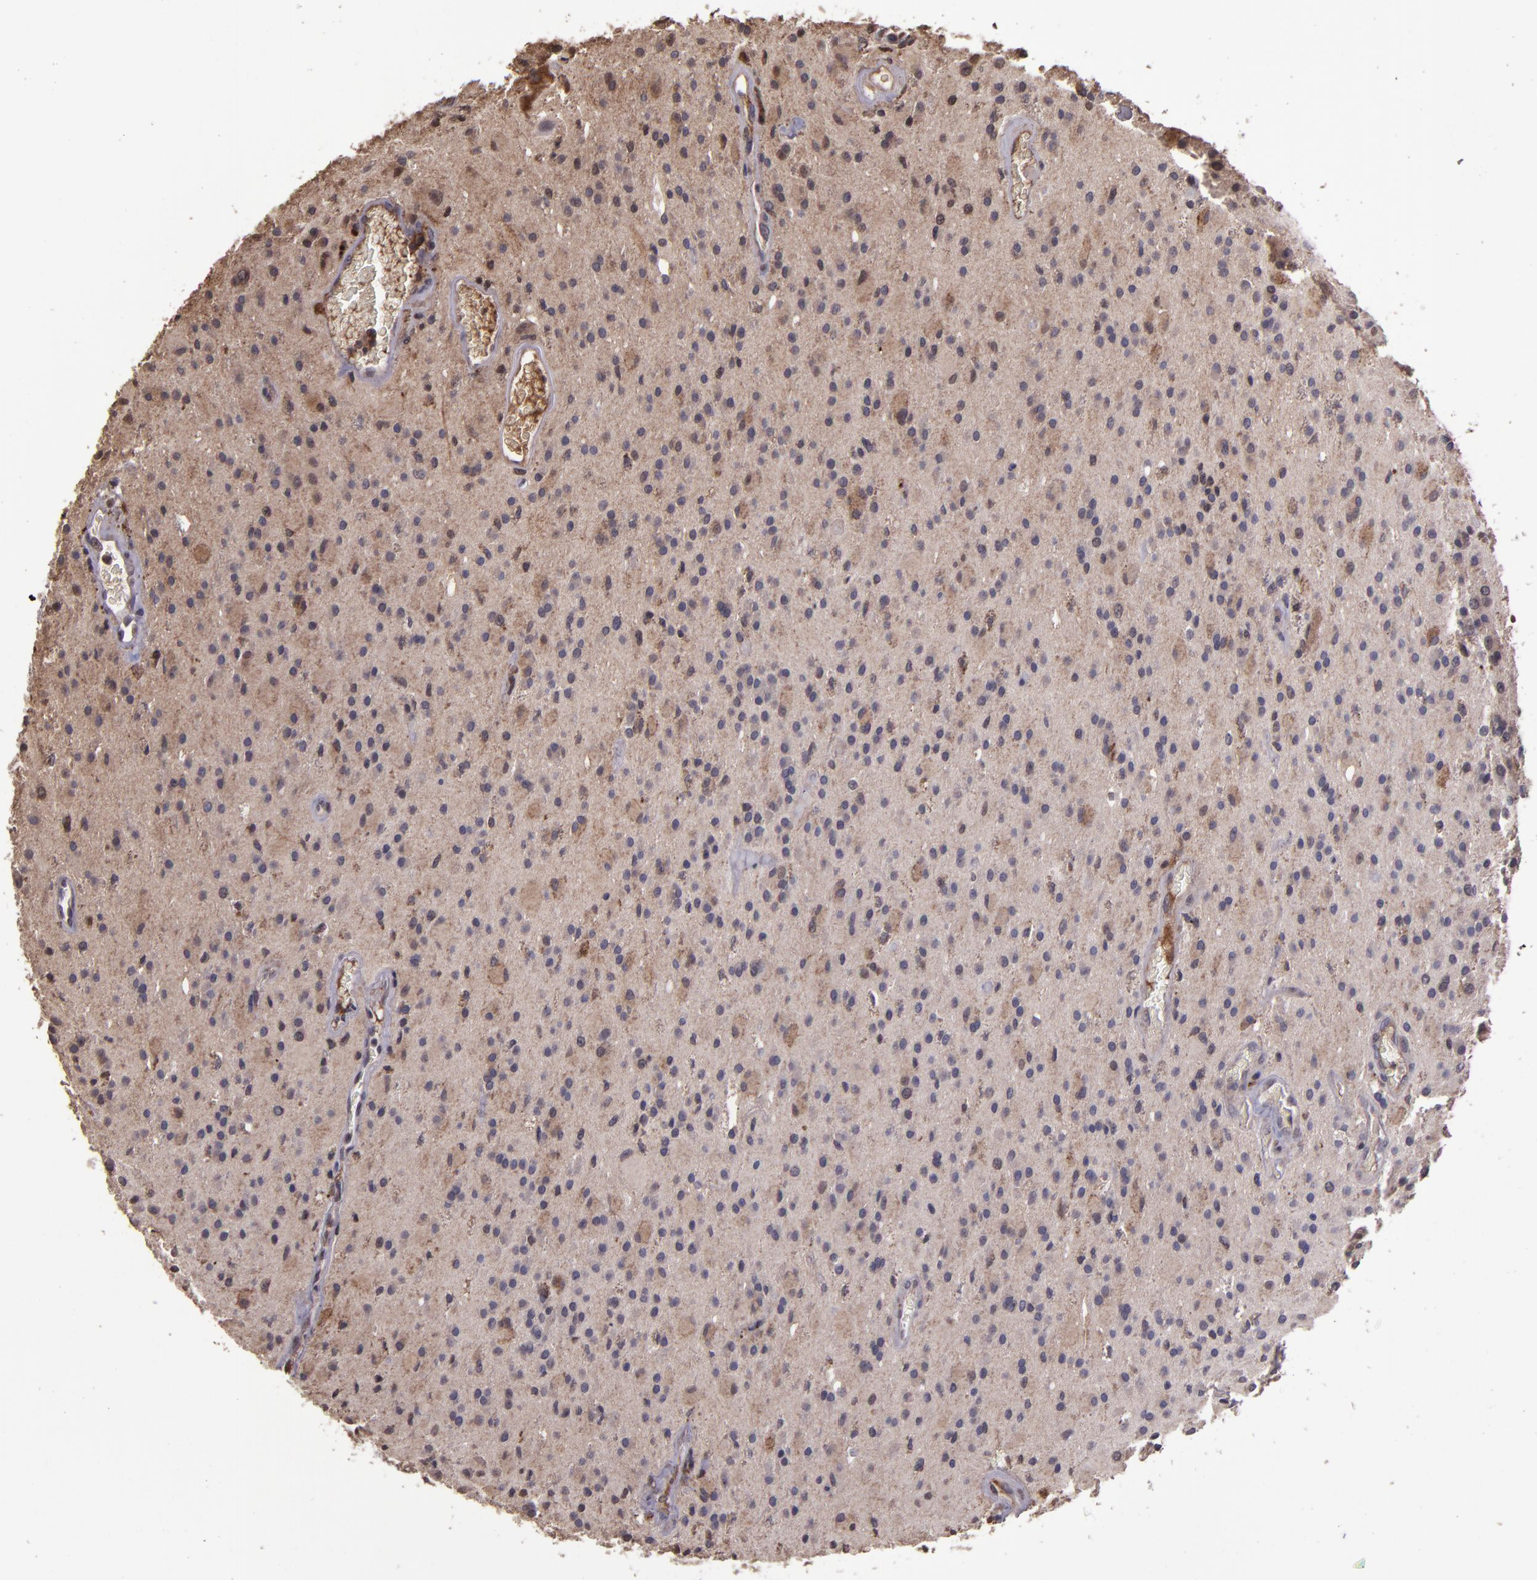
{"staining": {"intensity": "weak", "quantity": "25%-75%", "location": "cytoplasmic/membranous"}, "tissue": "glioma", "cell_type": "Tumor cells", "image_type": "cancer", "snomed": [{"axis": "morphology", "description": "Glioma, malignant, Low grade"}, {"axis": "topography", "description": "Brain"}], "caption": "Brown immunohistochemical staining in human glioma shows weak cytoplasmic/membranous expression in approximately 25%-75% of tumor cells. The protein is shown in brown color, while the nuclei are stained blue.", "gene": "SERPINF2", "patient": {"sex": "male", "age": 58}}